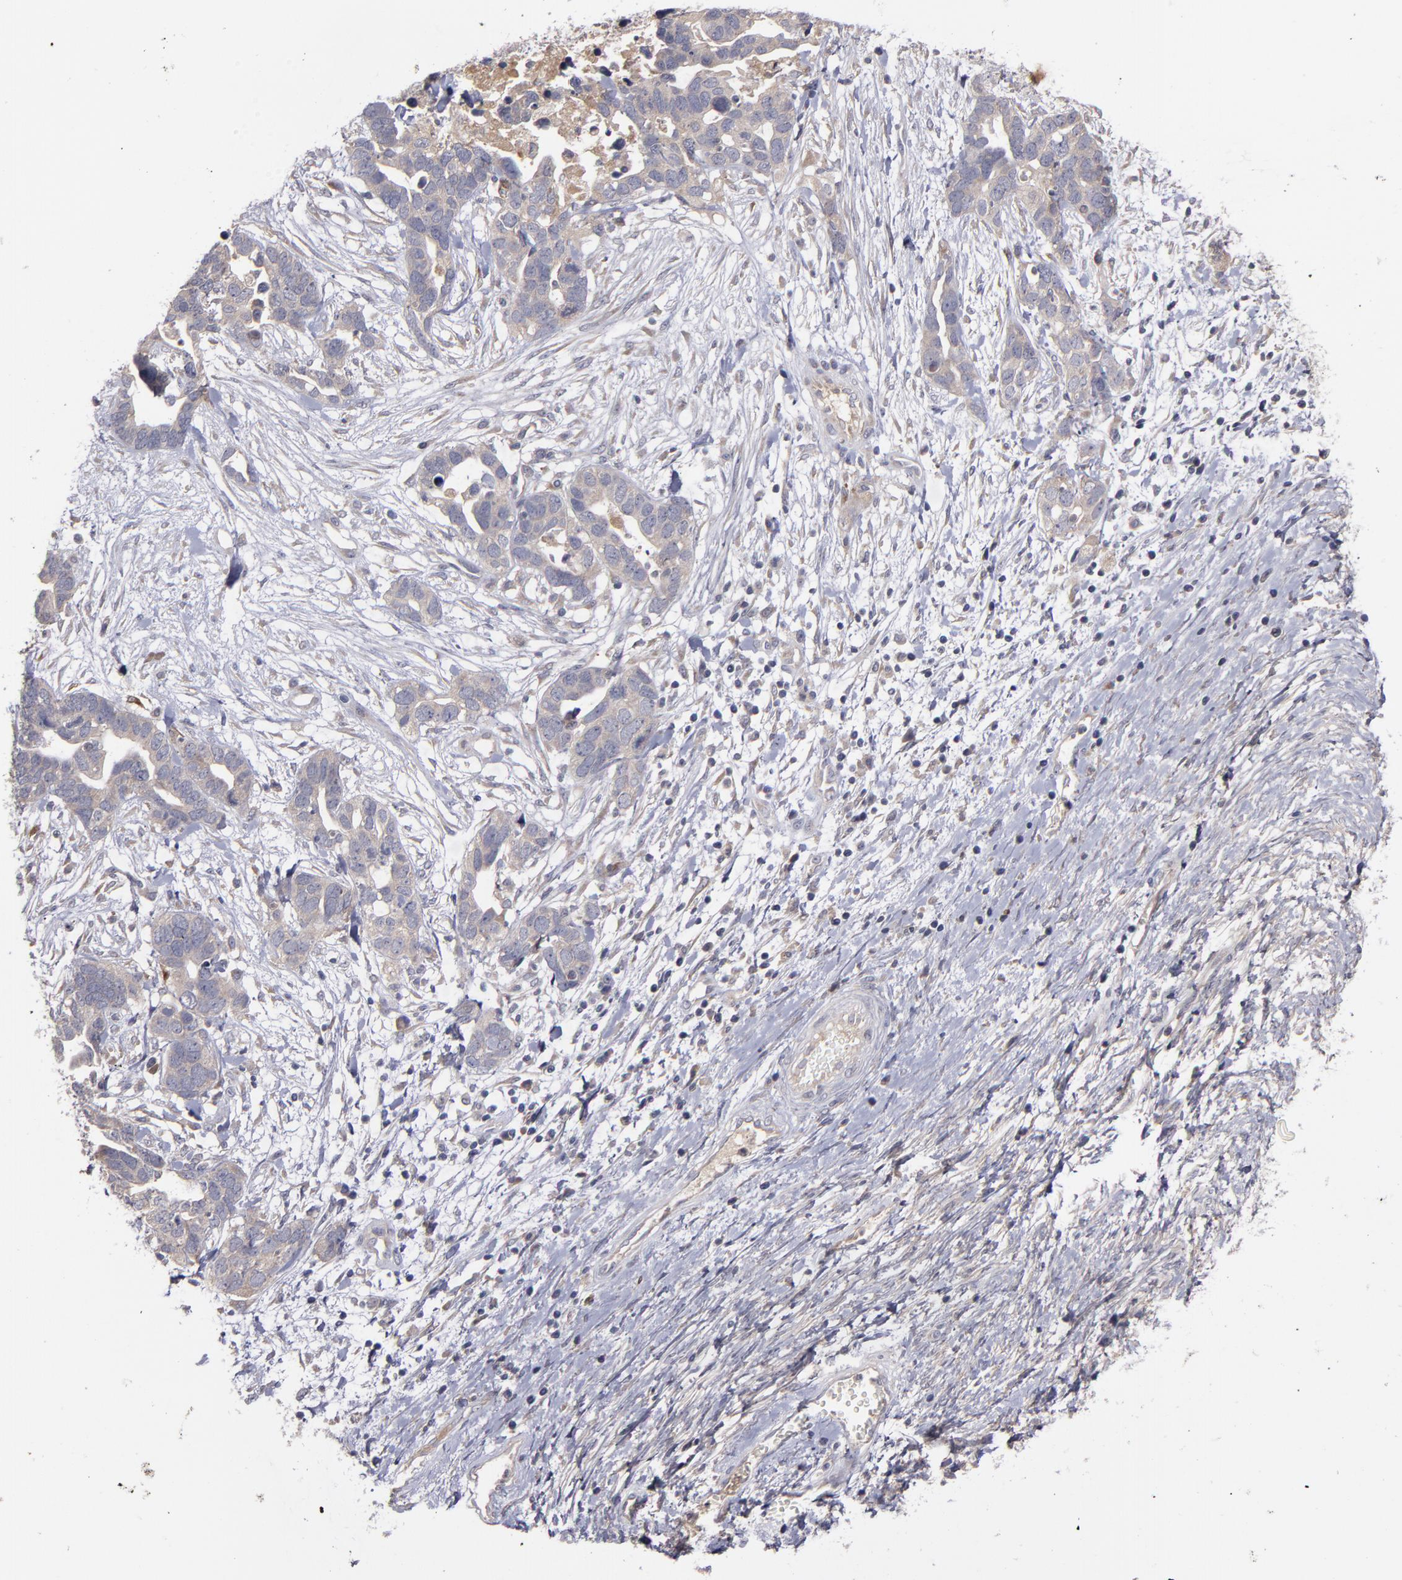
{"staining": {"intensity": "weak", "quantity": ">75%", "location": "cytoplasmic/membranous"}, "tissue": "ovarian cancer", "cell_type": "Tumor cells", "image_type": "cancer", "snomed": [{"axis": "morphology", "description": "Cystadenocarcinoma, serous, NOS"}, {"axis": "topography", "description": "Ovary"}], "caption": "Serous cystadenocarcinoma (ovarian) was stained to show a protein in brown. There is low levels of weak cytoplasmic/membranous staining in approximately >75% of tumor cells.", "gene": "MMP11", "patient": {"sex": "female", "age": 54}}